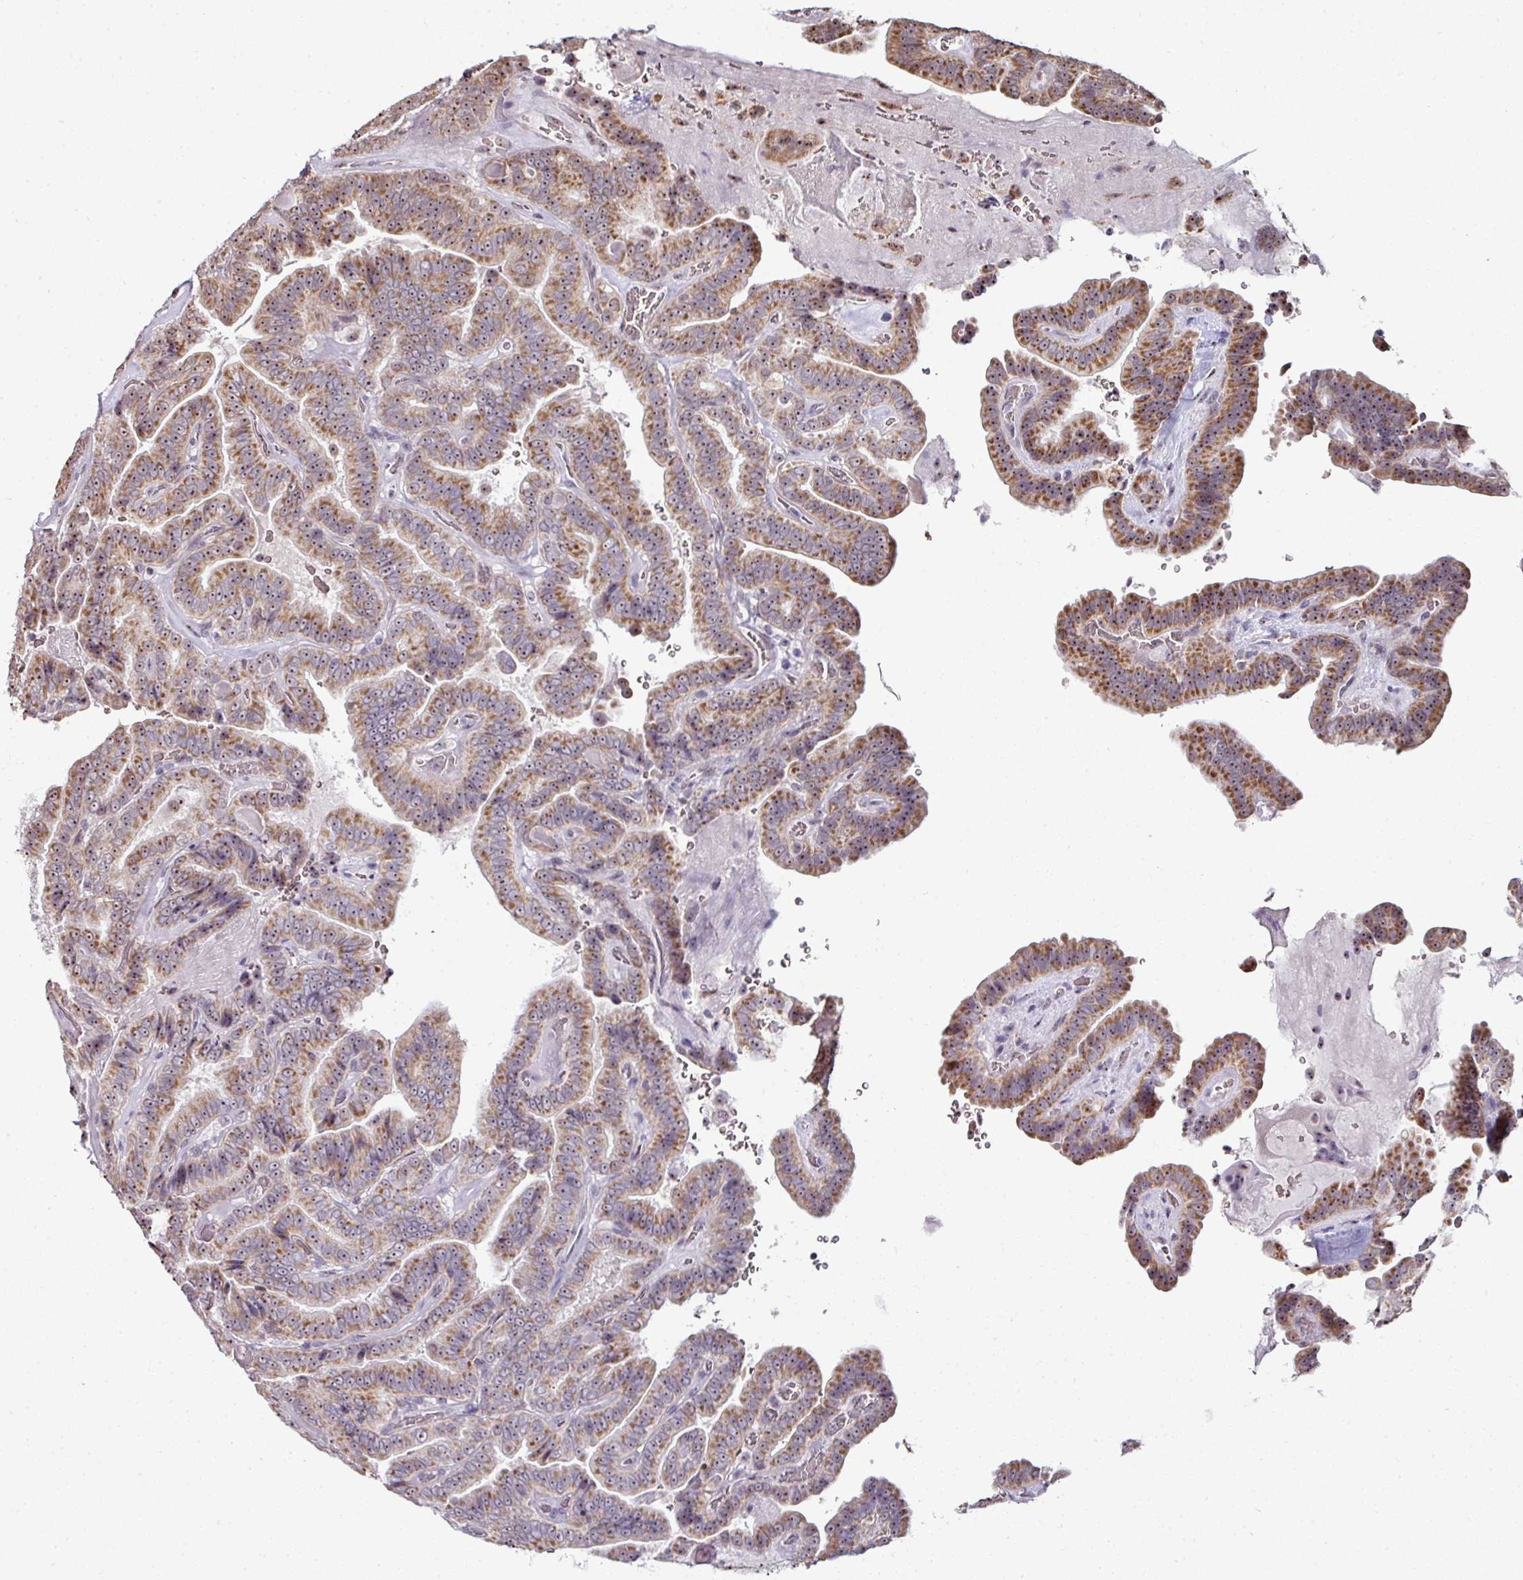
{"staining": {"intensity": "moderate", "quantity": ">75%", "location": "cytoplasmic/membranous,nuclear"}, "tissue": "thyroid cancer", "cell_type": "Tumor cells", "image_type": "cancer", "snomed": [{"axis": "morphology", "description": "Papillary adenocarcinoma, NOS"}, {"axis": "topography", "description": "Thyroid gland"}], "caption": "Human thyroid cancer stained for a protein (brown) demonstrates moderate cytoplasmic/membranous and nuclear positive positivity in about >75% of tumor cells.", "gene": "NACC2", "patient": {"sex": "male", "age": 61}}